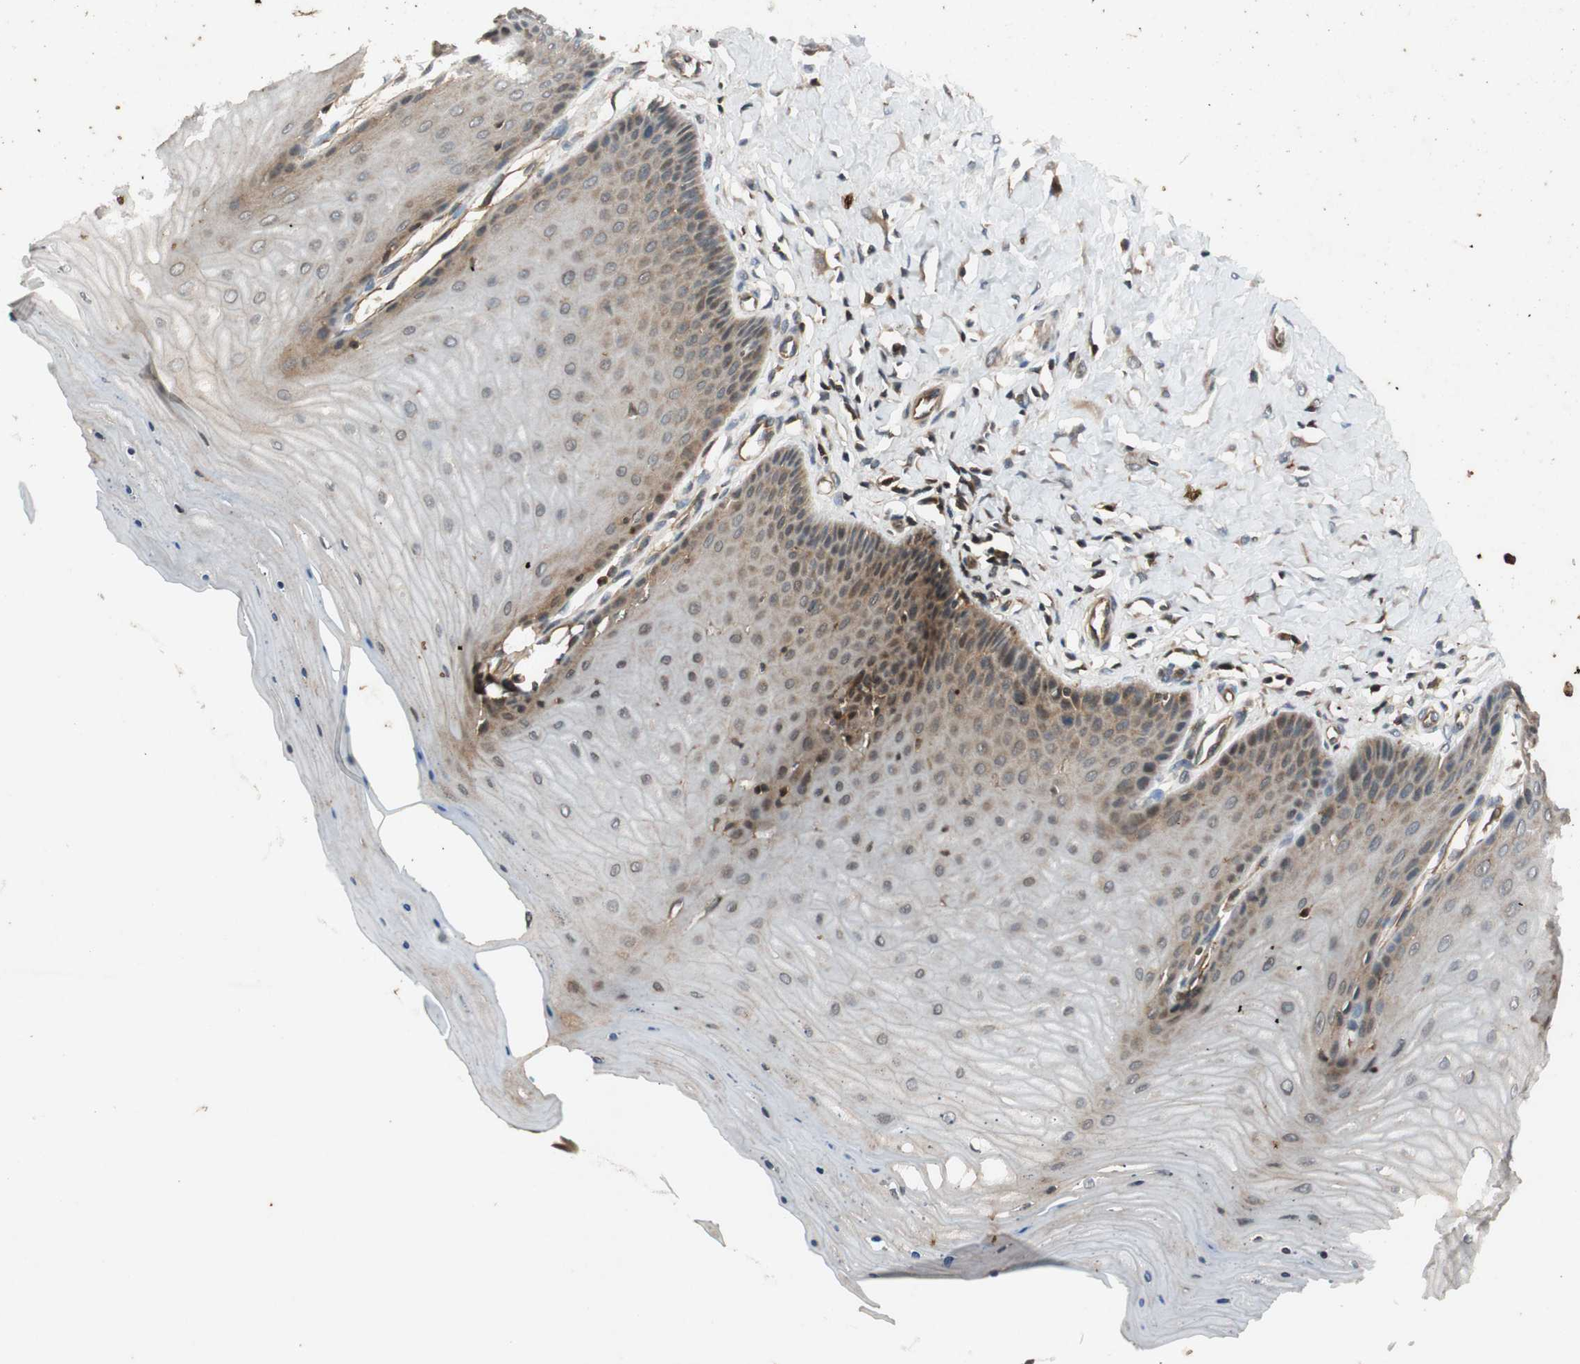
{"staining": {"intensity": "moderate", "quantity": ">75%", "location": "cytoplasmic/membranous"}, "tissue": "cervix", "cell_type": "Glandular cells", "image_type": "normal", "snomed": [{"axis": "morphology", "description": "Normal tissue, NOS"}, {"axis": "topography", "description": "Cervix"}], "caption": "An image of human cervix stained for a protein exhibits moderate cytoplasmic/membranous brown staining in glandular cells. Immunohistochemistry (ihc) stains the protein of interest in brown and the nuclei are stained blue.", "gene": "EPHA8", "patient": {"sex": "female", "age": 55}}